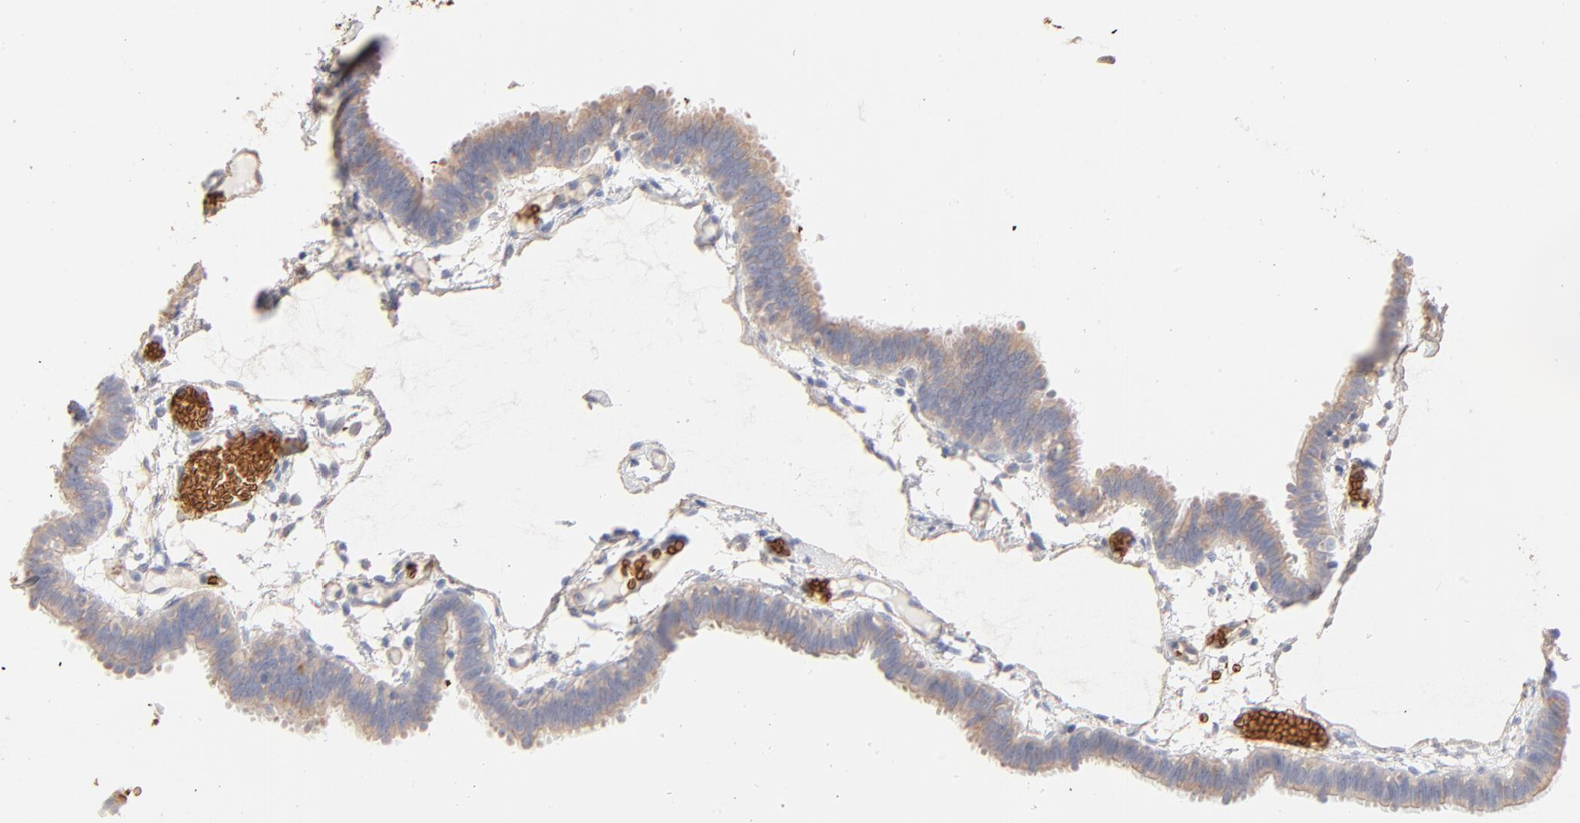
{"staining": {"intensity": "weak", "quantity": ">75%", "location": "cytoplasmic/membranous"}, "tissue": "fallopian tube", "cell_type": "Glandular cells", "image_type": "normal", "snomed": [{"axis": "morphology", "description": "Normal tissue, NOS"}, {"axis": "topography", "description": "Fallopian tube"}], "caption": "Approximately >75% of glandular cells in normal human fallopian tube demonstrate weak cytoplasmic/membranous protein expression as visualized by brown immunohistochemical staining.", "gene": "SPTB", "patient": {"sex": "female", "age": 29}}